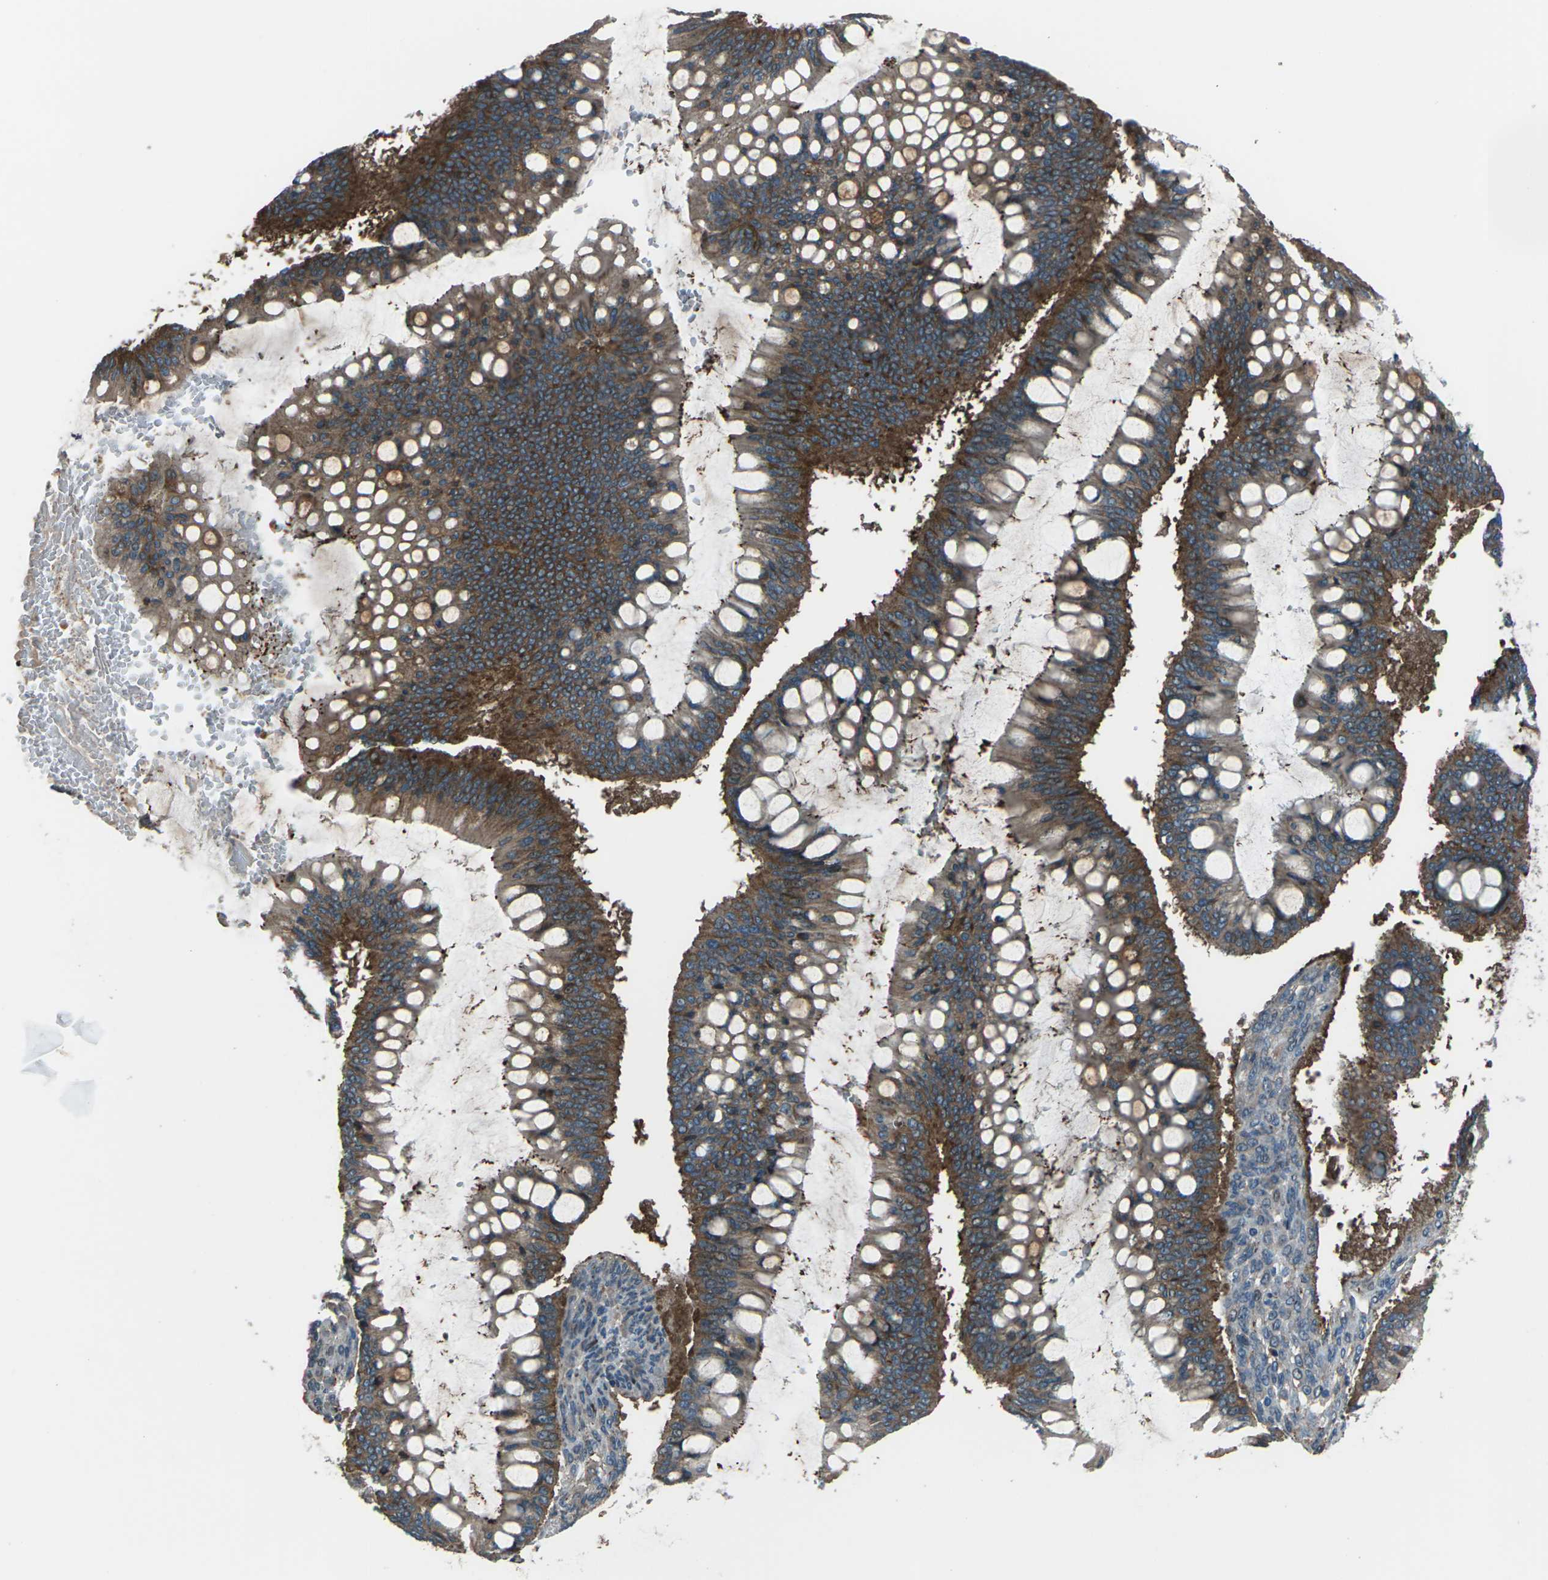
{"staining": {"intensity": "strong", "quantity": "25%-75%", "location": "cytoplasmic/membranous"}, "tissue": "ovarian cancer", "cell_type": "Tumor cells", "image_type": "cancer", "snomed": [{"axis": "morphology", "description": "Cystadenocarcinoma, mucinous, NOS"}, {"axis": "topography", "description": "Ovary"}], "caption": "Immunohistochemical staining of ovarian cancer (mucinous cystadenocarcinoma) demonstrates high levels of strong cytoplasmic/membranous expression in about 25%-75% of tumor cells.", "gene": "CMTM4", "patient": {"sex": "female", "age": 73}}